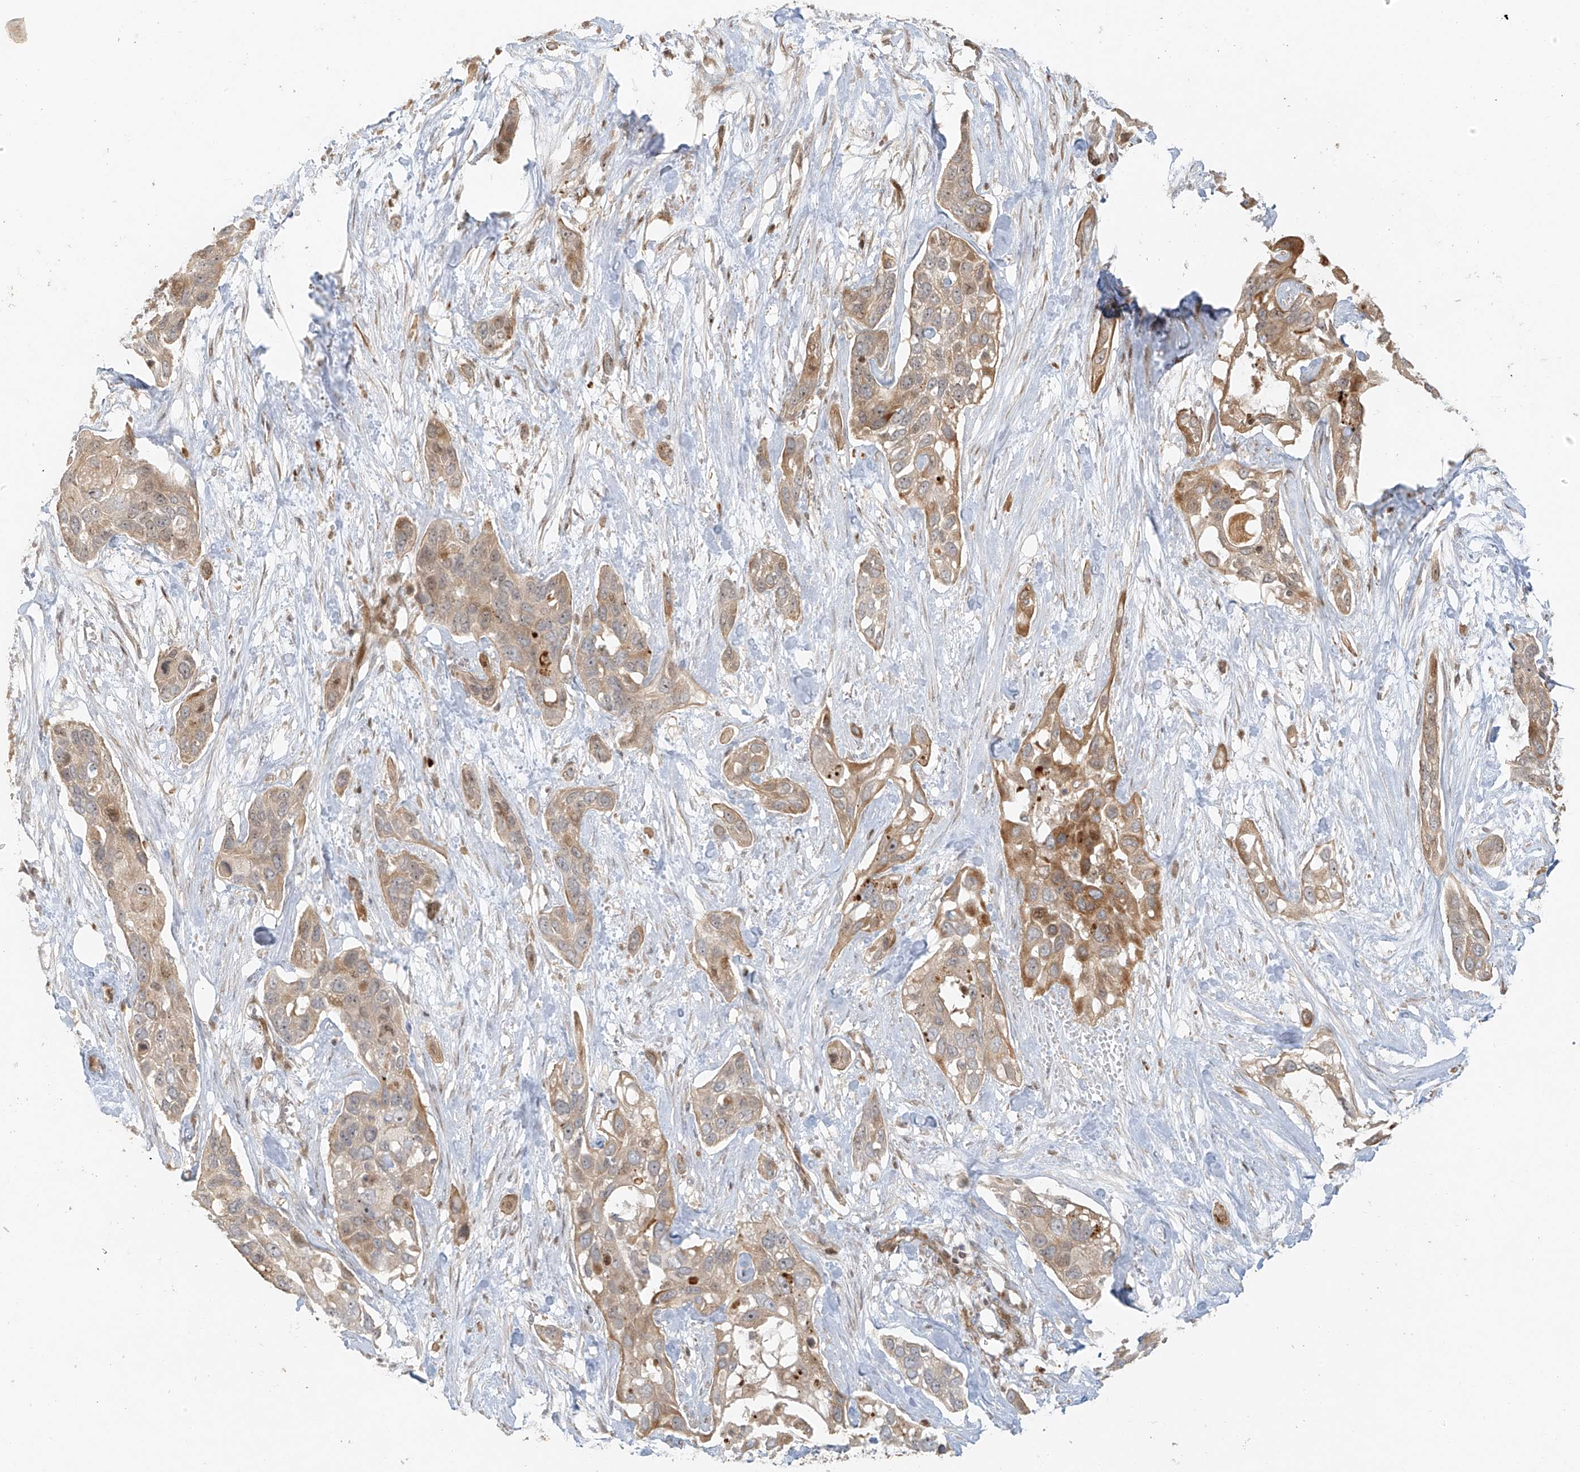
{"staining": {"intensity": "moderate", "quantity": ">75%", "location": "cytoplasmic/membranous"}, "tissue": "pancreatic cancer", "cell_type": "Tumor cells", "image_type": "cancer", "snomed": [{"axis": "morphology", "description": "Adenocarcinoma, NOS"}, {"axis": "topography", "description": "Pancreas"}], "caption": "High-magnification brightfield microscopy of pancreatic cancer (adenocarcinoma) stained with DAB (3,3'-diaminobenzidine) (brown) and counterstained with hematoxylin (blue). tumor cells exhibit moderate cytoplasmic/membranous expression is identified in about>75% of cells.", "gene": "MIPEP", "patient": {"sex": "female", "age": 60}}